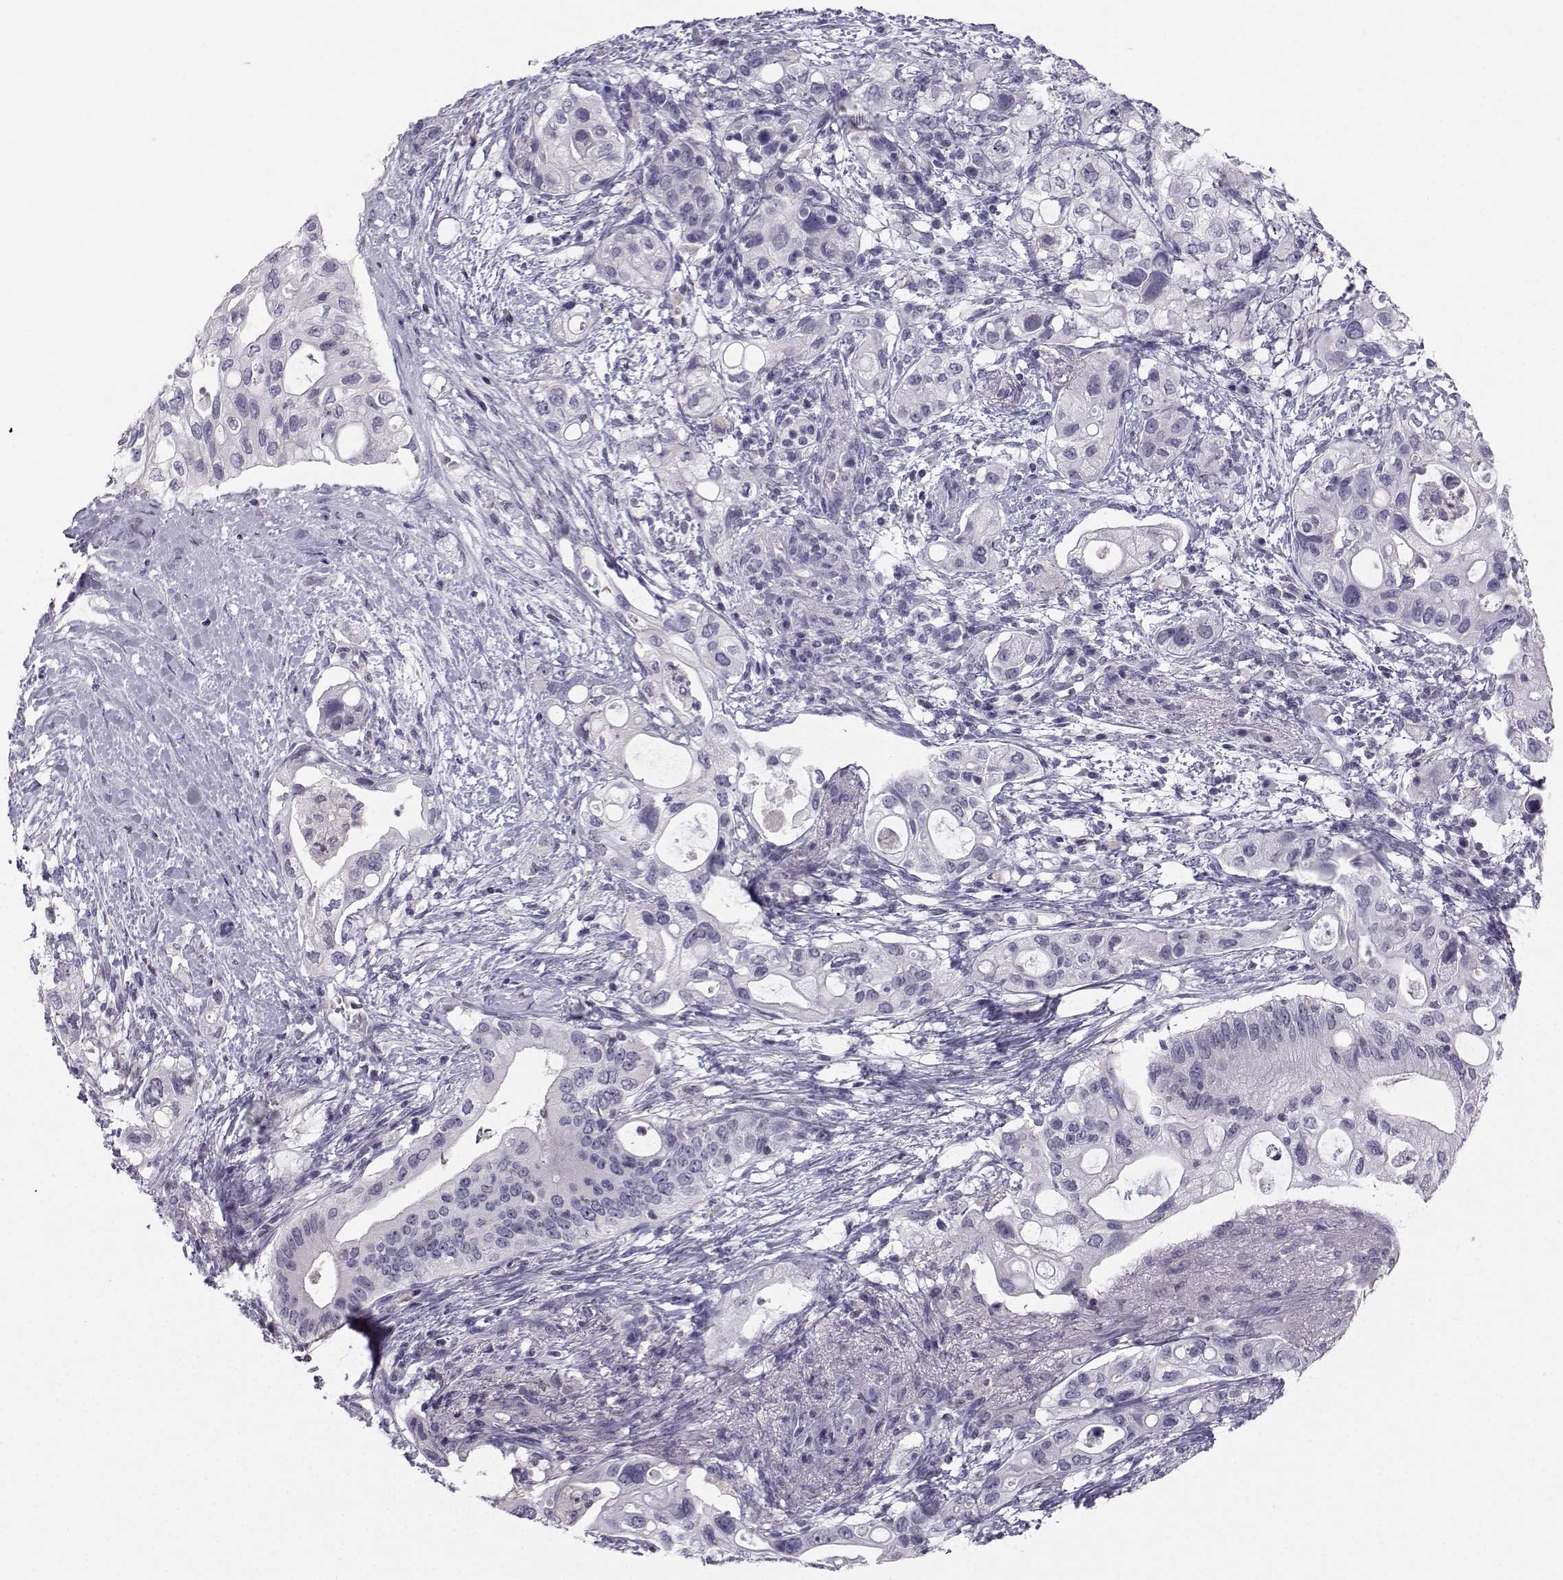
{"staining": {"intensity": "negative", "quantity": "none", "location": "none"}, "tissue": "pancreatic cancer", "cell_type": "Tumor cells", "image_type": "cancer", "snomed": [{"axis": "morphology", "description": "Adenocarcinoma, NOS"}, {"axis": "topography", "description": "Pancreas"}], "caption": "Immunohistochemical staining of pancreatic cancer exhibits no significant positivity in tumor cells. The staining was performed using DAB (3,3'-diaminobenzidine) to visualize the protein expression in brown, while the nuclei were stained in blue with hematoxylin (Magnification: 20x).", "gene": "MROH7", "patient": {"sex": "female", "age": 72}}